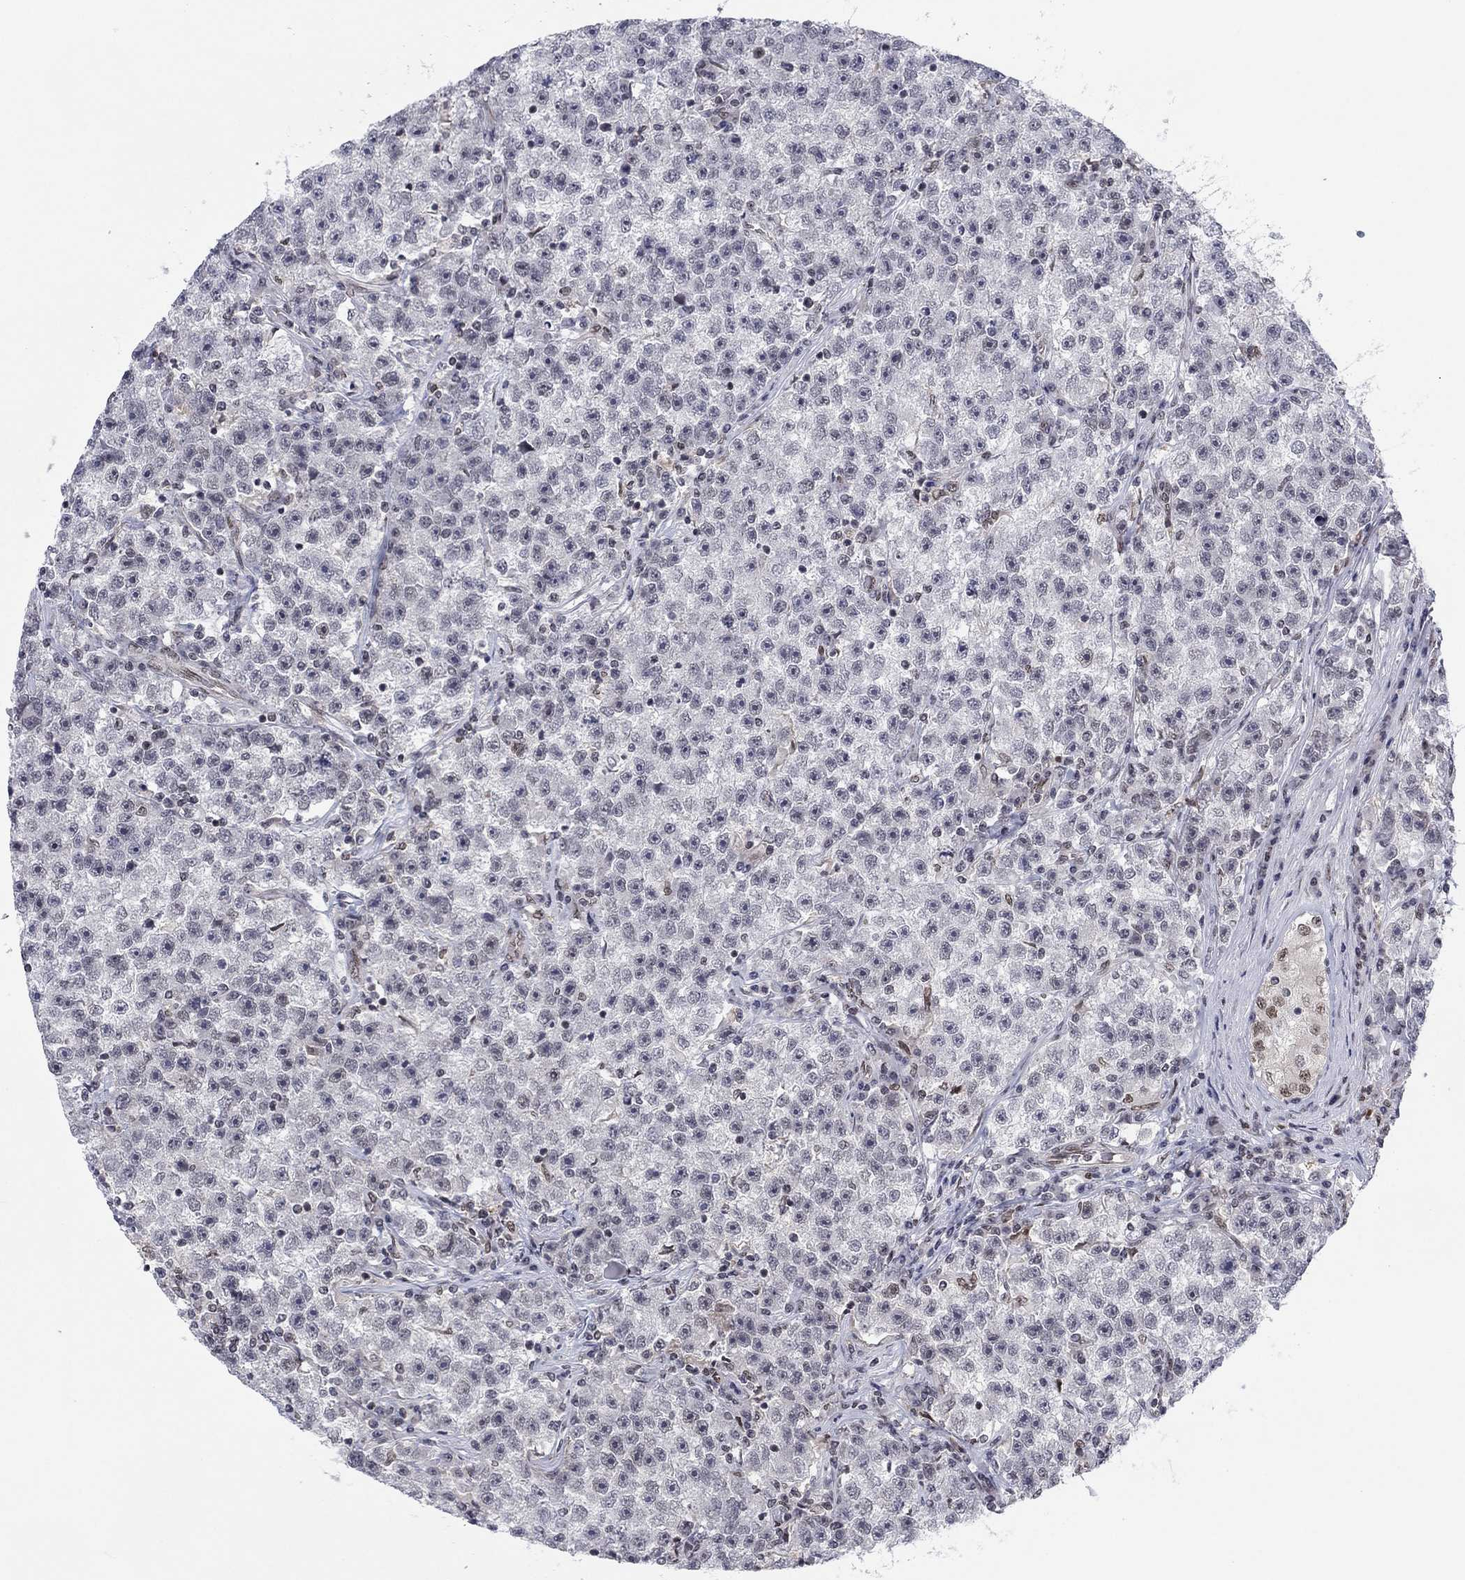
{"staining": {"intensity": "negative", "quantity": "none", "location": "none"}, "tissue": "testis cancer", "cell_type": "Tumor cells", "image_type": "cancer", "snomed": [{"axis": "morphology", "description": "Seminoma, NOS"}, {"axis": "topography", "description": "Testis"}], "caption": "Immunohistochemistry (IHC) histopathology image of seminoma (testis) stained for a protein (brown), which shows no expression in tumor cells.", "gene": "FYTTD1", "patient": {"sex": "male", "age": 22}}